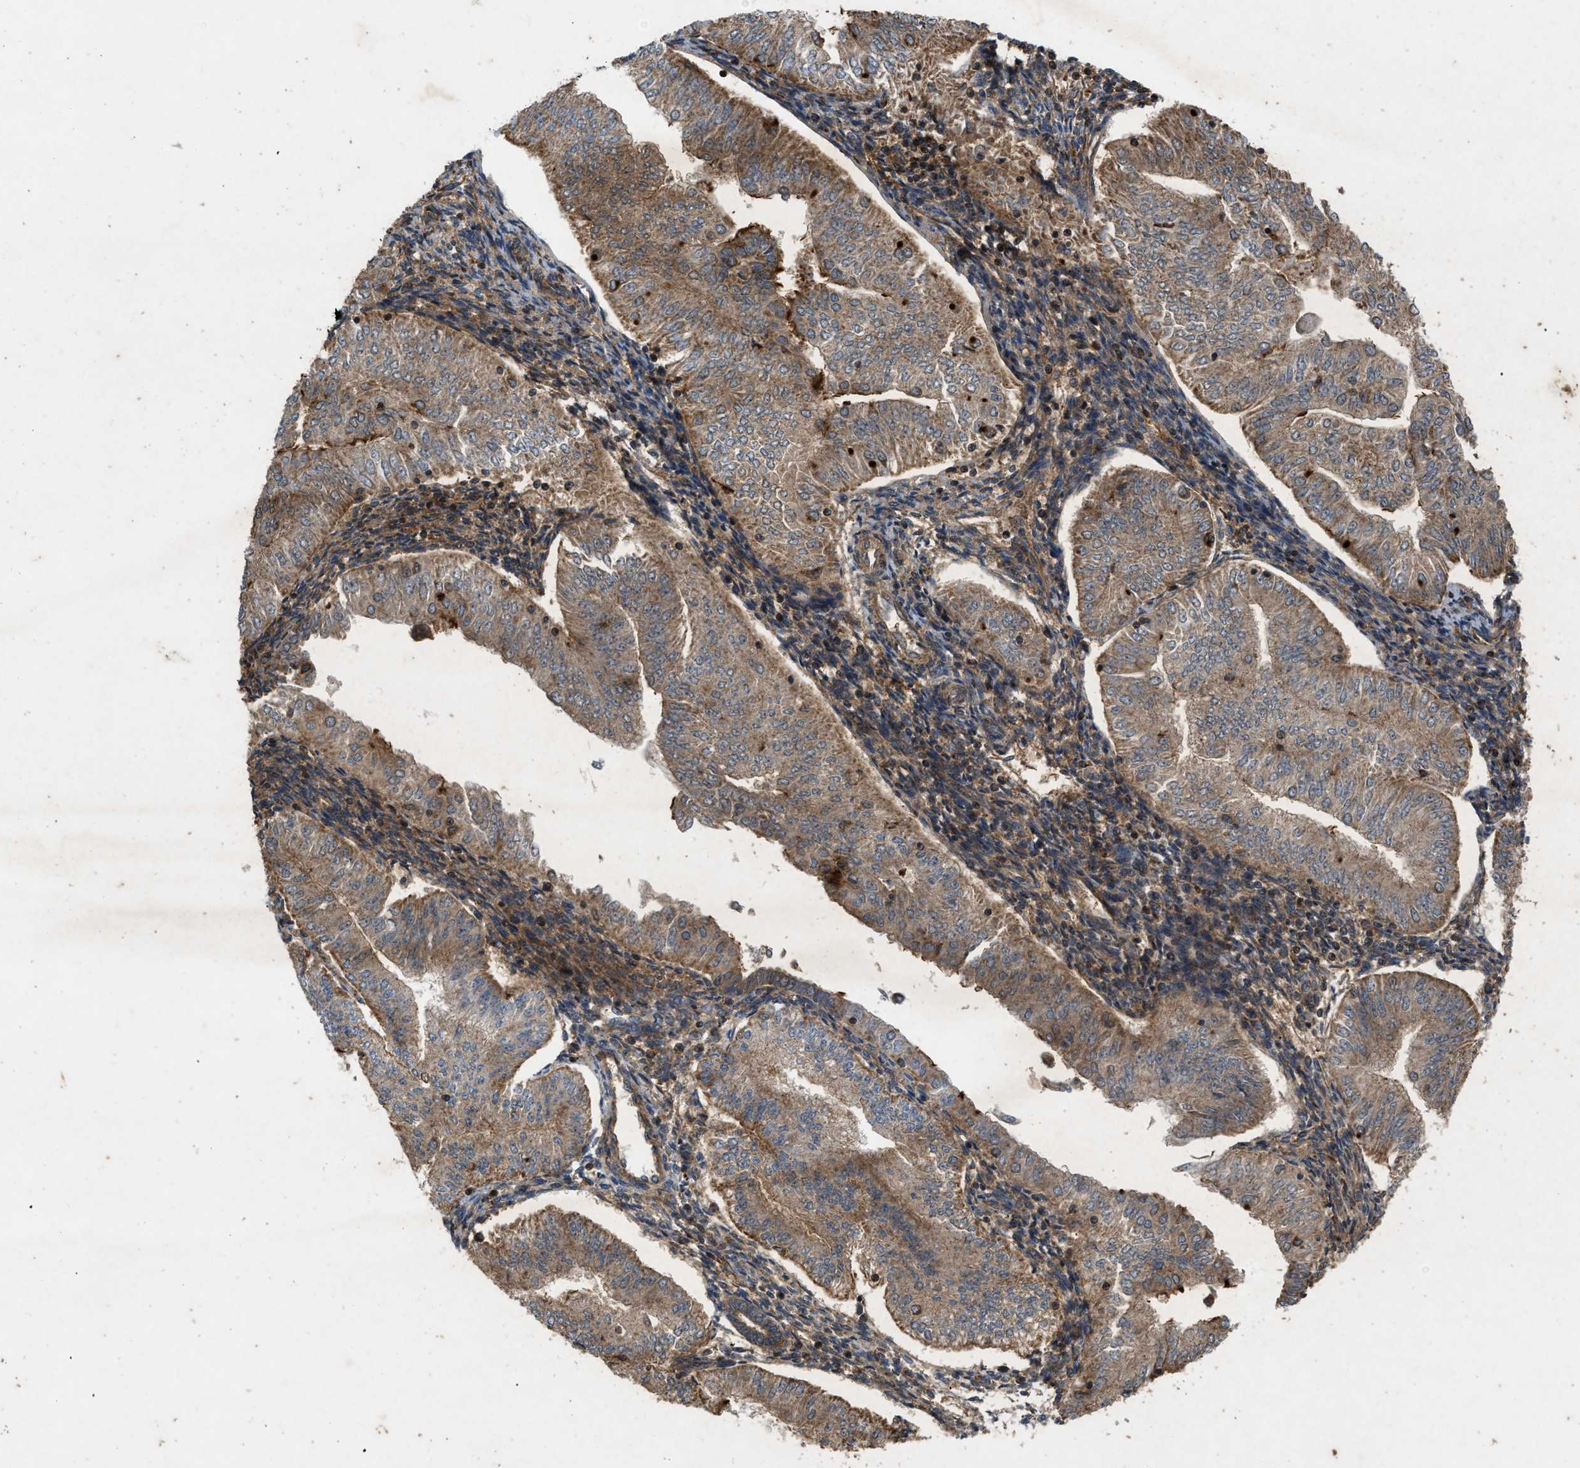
{"staining": {"intensity": "moderate", "quantity": ">75%", "location": "cytoplasmic/membranous"}, "tissue": "endometrial cancer", "cell_type": "Tumor cells", "image_type": "cancer", "snomed": [{"axis": "morphology", "description": "Normal tissue, NOS"}, {"axis": "morphology", "description": "Adenocarcinoma, NOS"}, {"axis": "topography", "description": "Endometrium"}], "caption": "This micrograph reveals immunohistochemistry (IHC) staining of endometrial cancer (adenocarcinoma), with medium moderate cytoplasmic/membranous staining in approximately >75% of tumor cells.", "gene": "GNB4", "patient": {"sex": "female", "age": 53}}